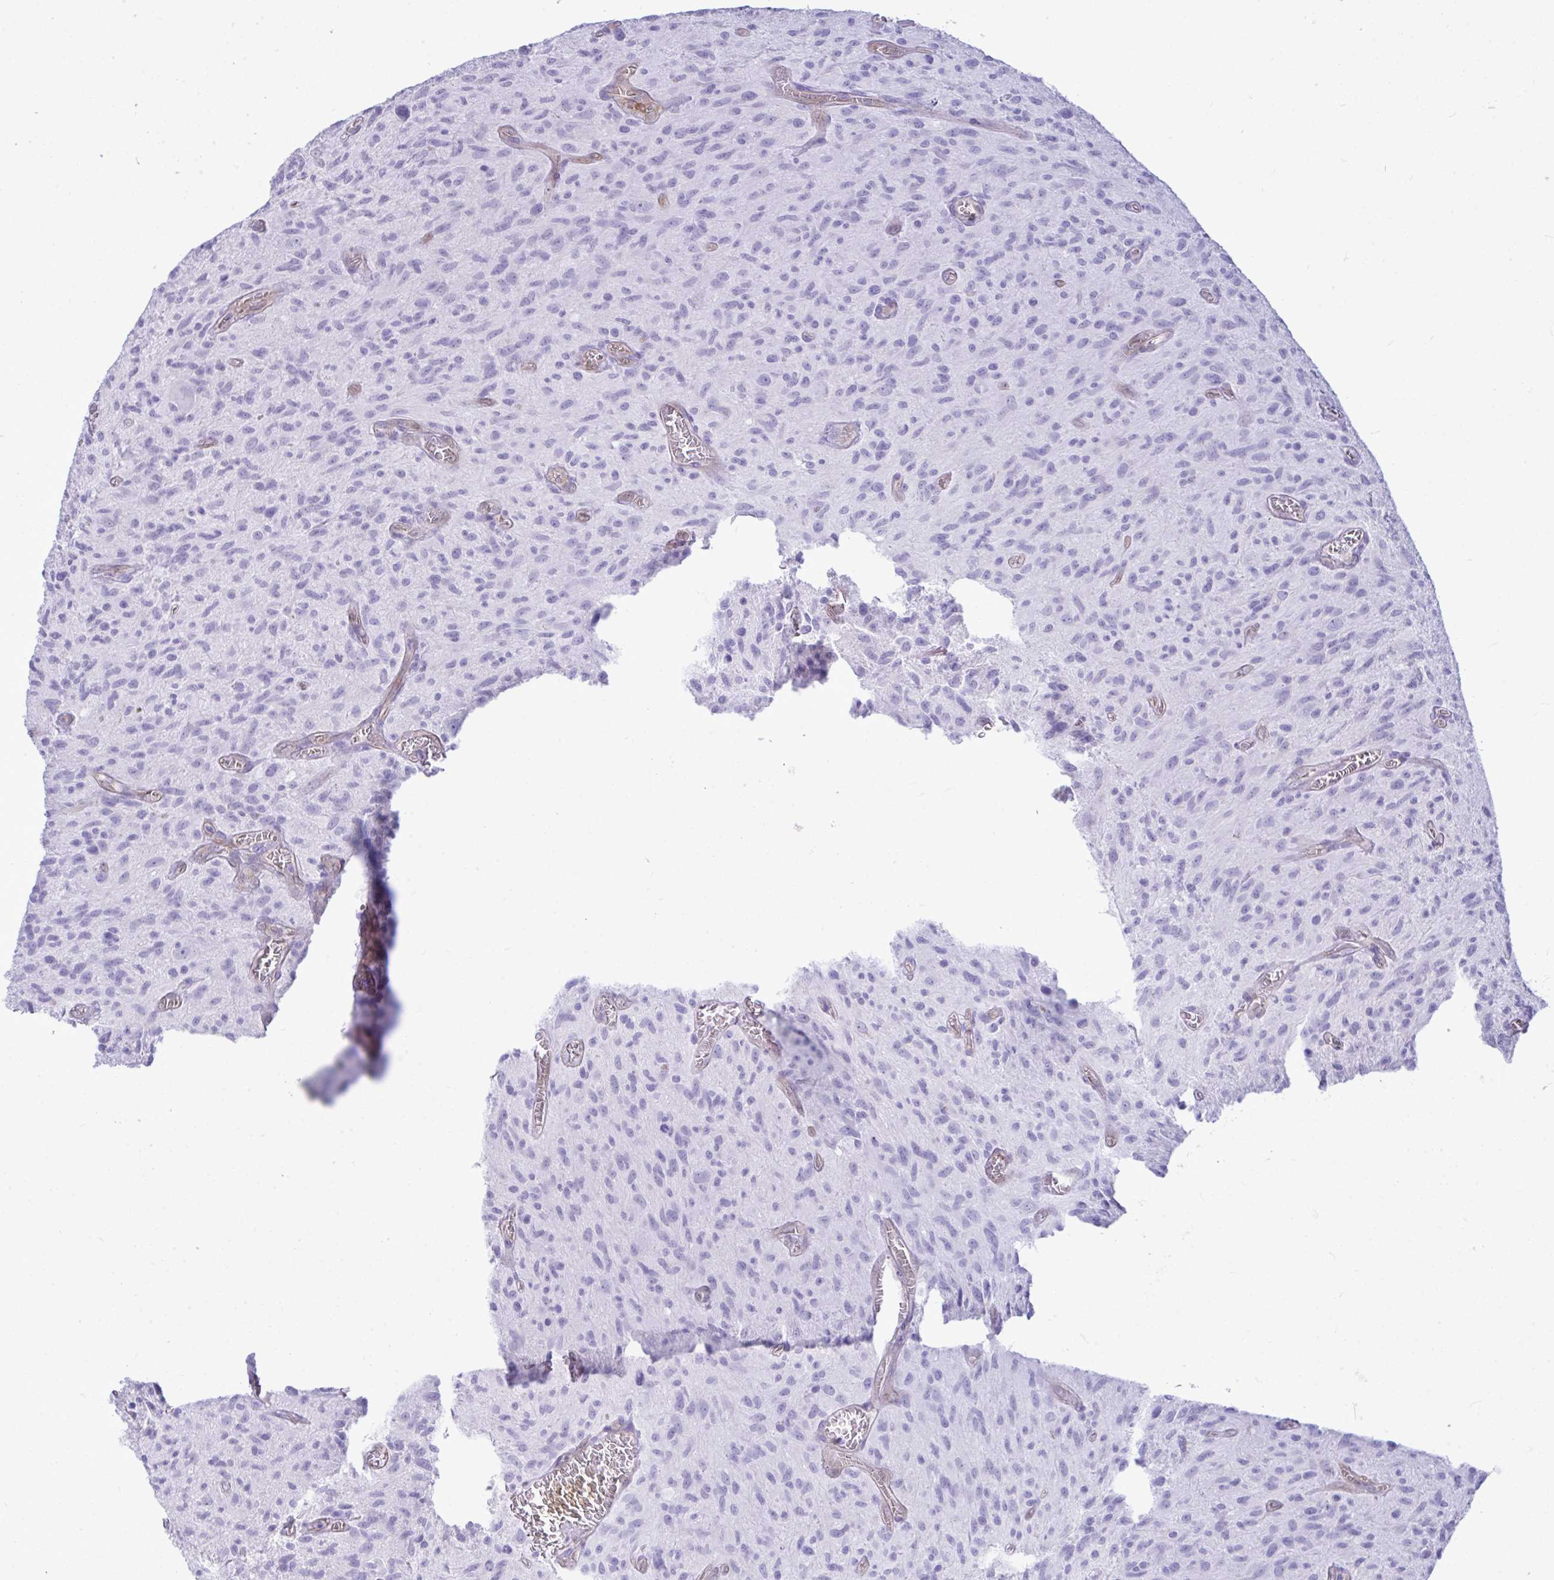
{"staining": {"intensity": "negative", "quantity": "none", "location": "none"}, "tissue": "glioma", "cell_type": "Tumor cells", "image_type": "cancer", "snomed": [{"axis": "morphology", "description": "Glioma, malignant, High grade"}, {"axis": "topography", "description": "Brain"}], "caption": "High magnification brightfield microscopy of glioma stained with DAB (3,3'-diaminobenzidine) (brown) and counterstained with hematoxylin (blue): tumor cells show no significant staining.", "gene": "LIMS2", "patient": {"sex": "male", "age": 75}}